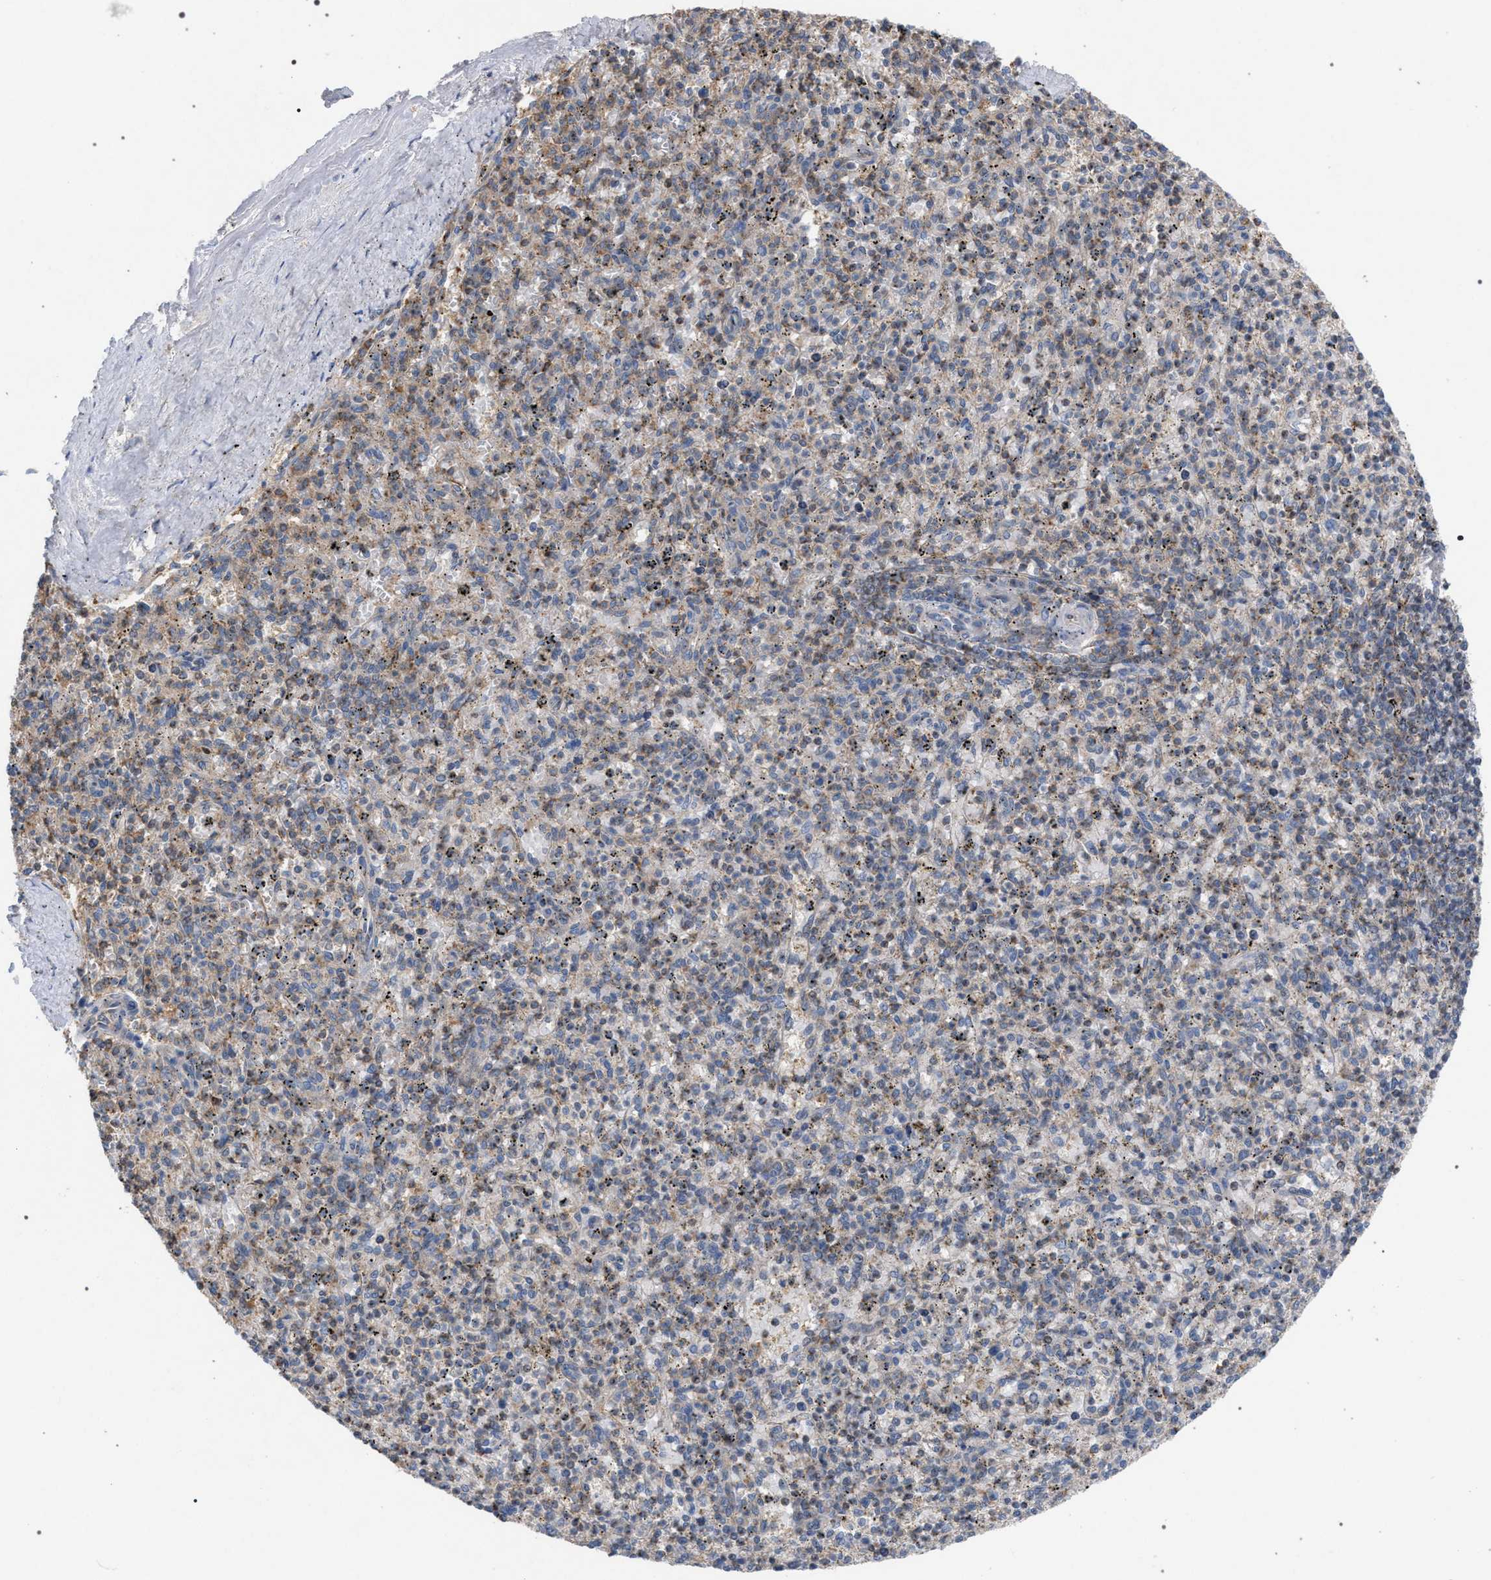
{"staining": {"intensity": "weak", "quantity": ">75%", "location": "cytoplasmic/membranous"}, "tissue": "spleen", "cell_type": "Cells in red pulp", "image_type": "normal", "snomed": [{"axis": "morphology", "description": "Normal tissue, NOS"}, {"axis": "topography", "description": "Spleen"}], "caption": "Benign spleen was stained to show a protein in brown. There is low levels of weak cytoplasmic/membranous staining in about >75% of cells in red pulp.", "gene": "VPS13A", "patient": {"sex": "male", "age": 72}}